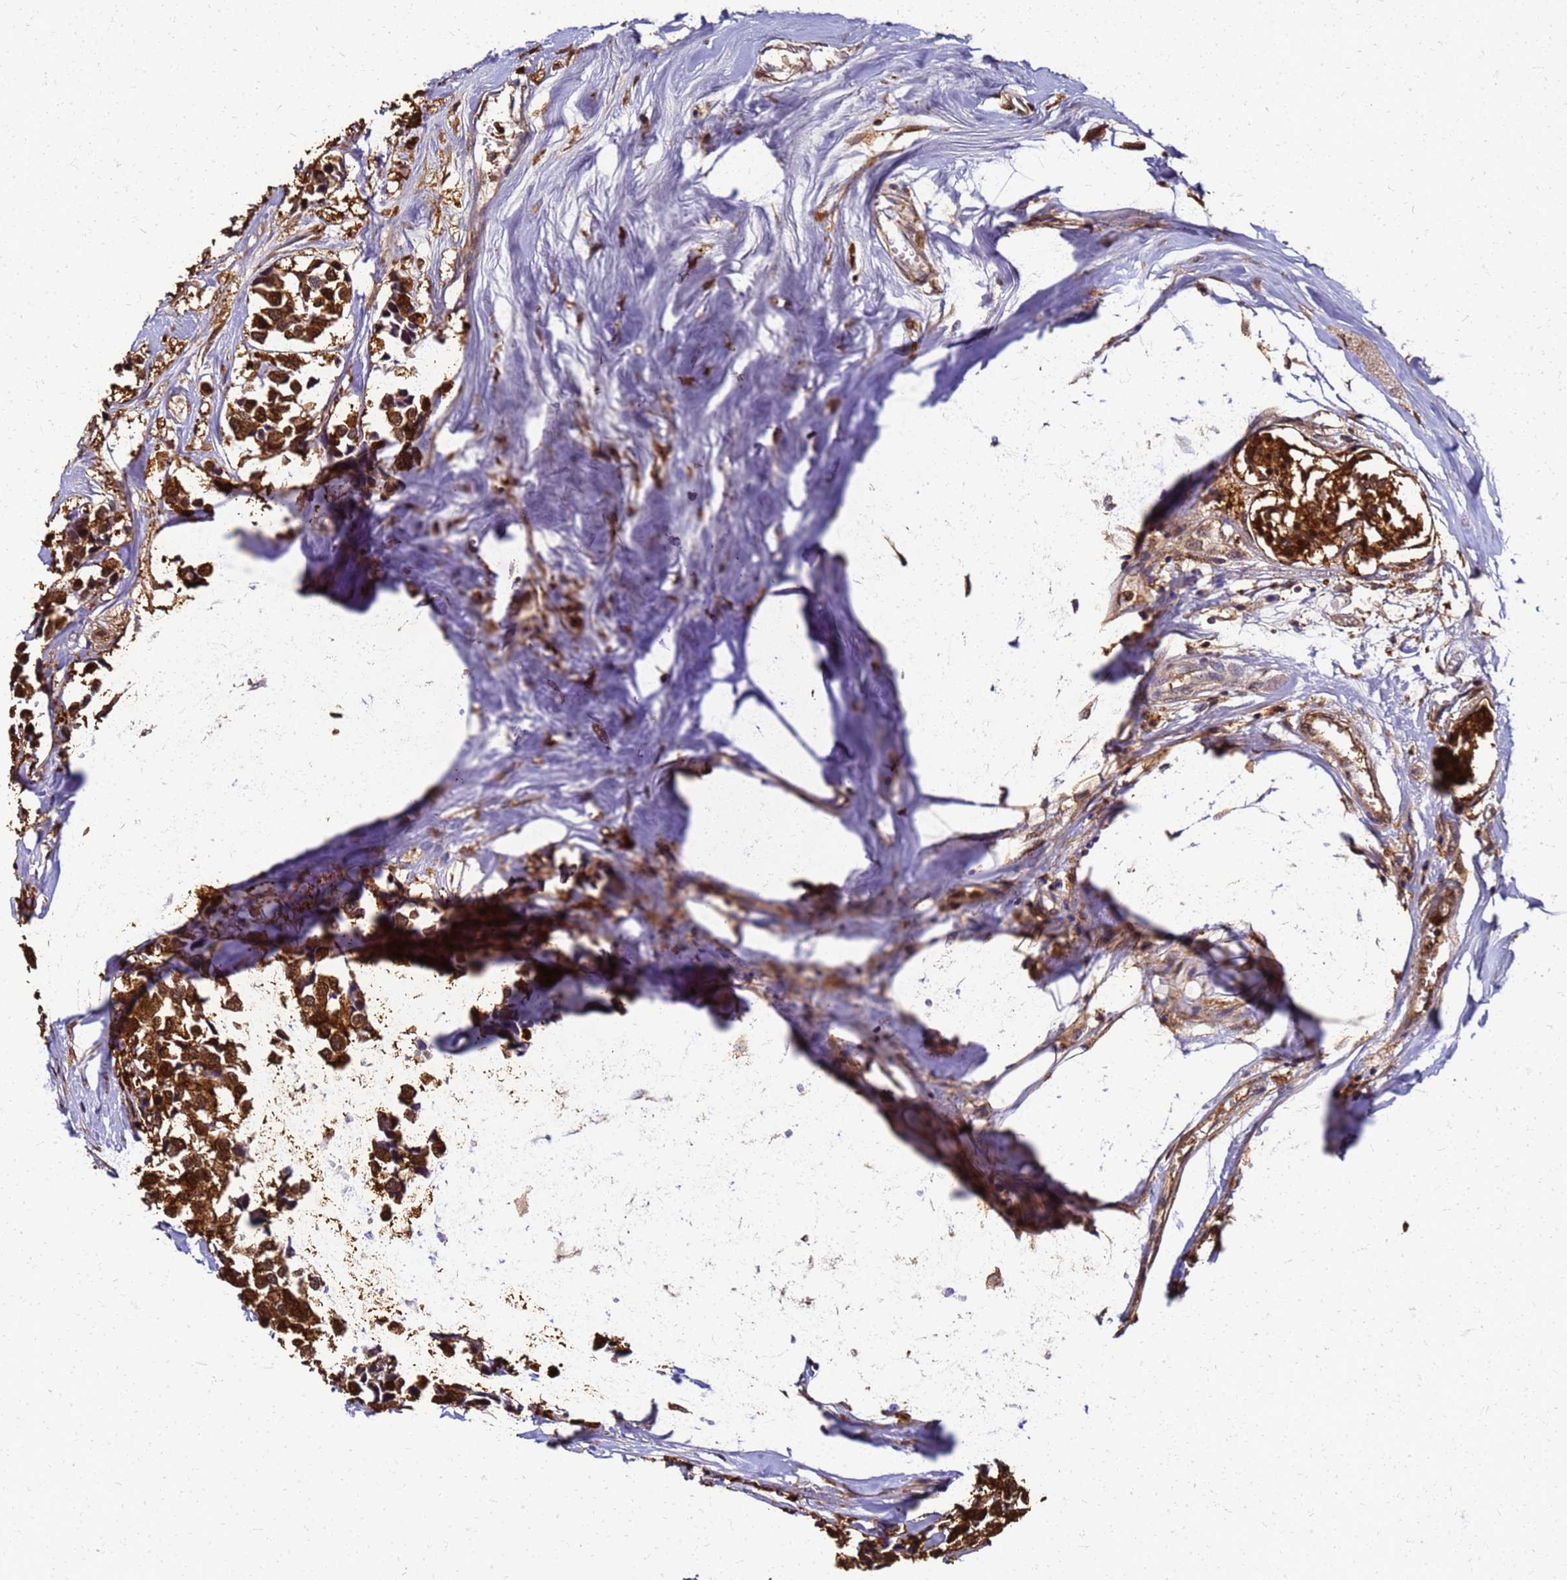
{"staining": {"intensity": "strong", "quantity": ">75%", "location": "cytoplasmic/membranous,nuclear"}, "tissue": "breast cancer", "cell_type": "Tumor cells", "image_type": "cancer", "snomed": [{"axis": "morphology", "description": "Duct carcinoma"}, {"axis": "topography", "description": "Breast"}], "caption": "The histopathology image displays a brown stain indicating the presence of a protein in the cytoplasmic/membranous and nuclear of tumor cells in breast cancer (intraductal carcinoma). (Brightfield microscopy of DAB IHC at high magnification).", "gene": "S100A11", "patient": {"sex": "female", "age": 83}}